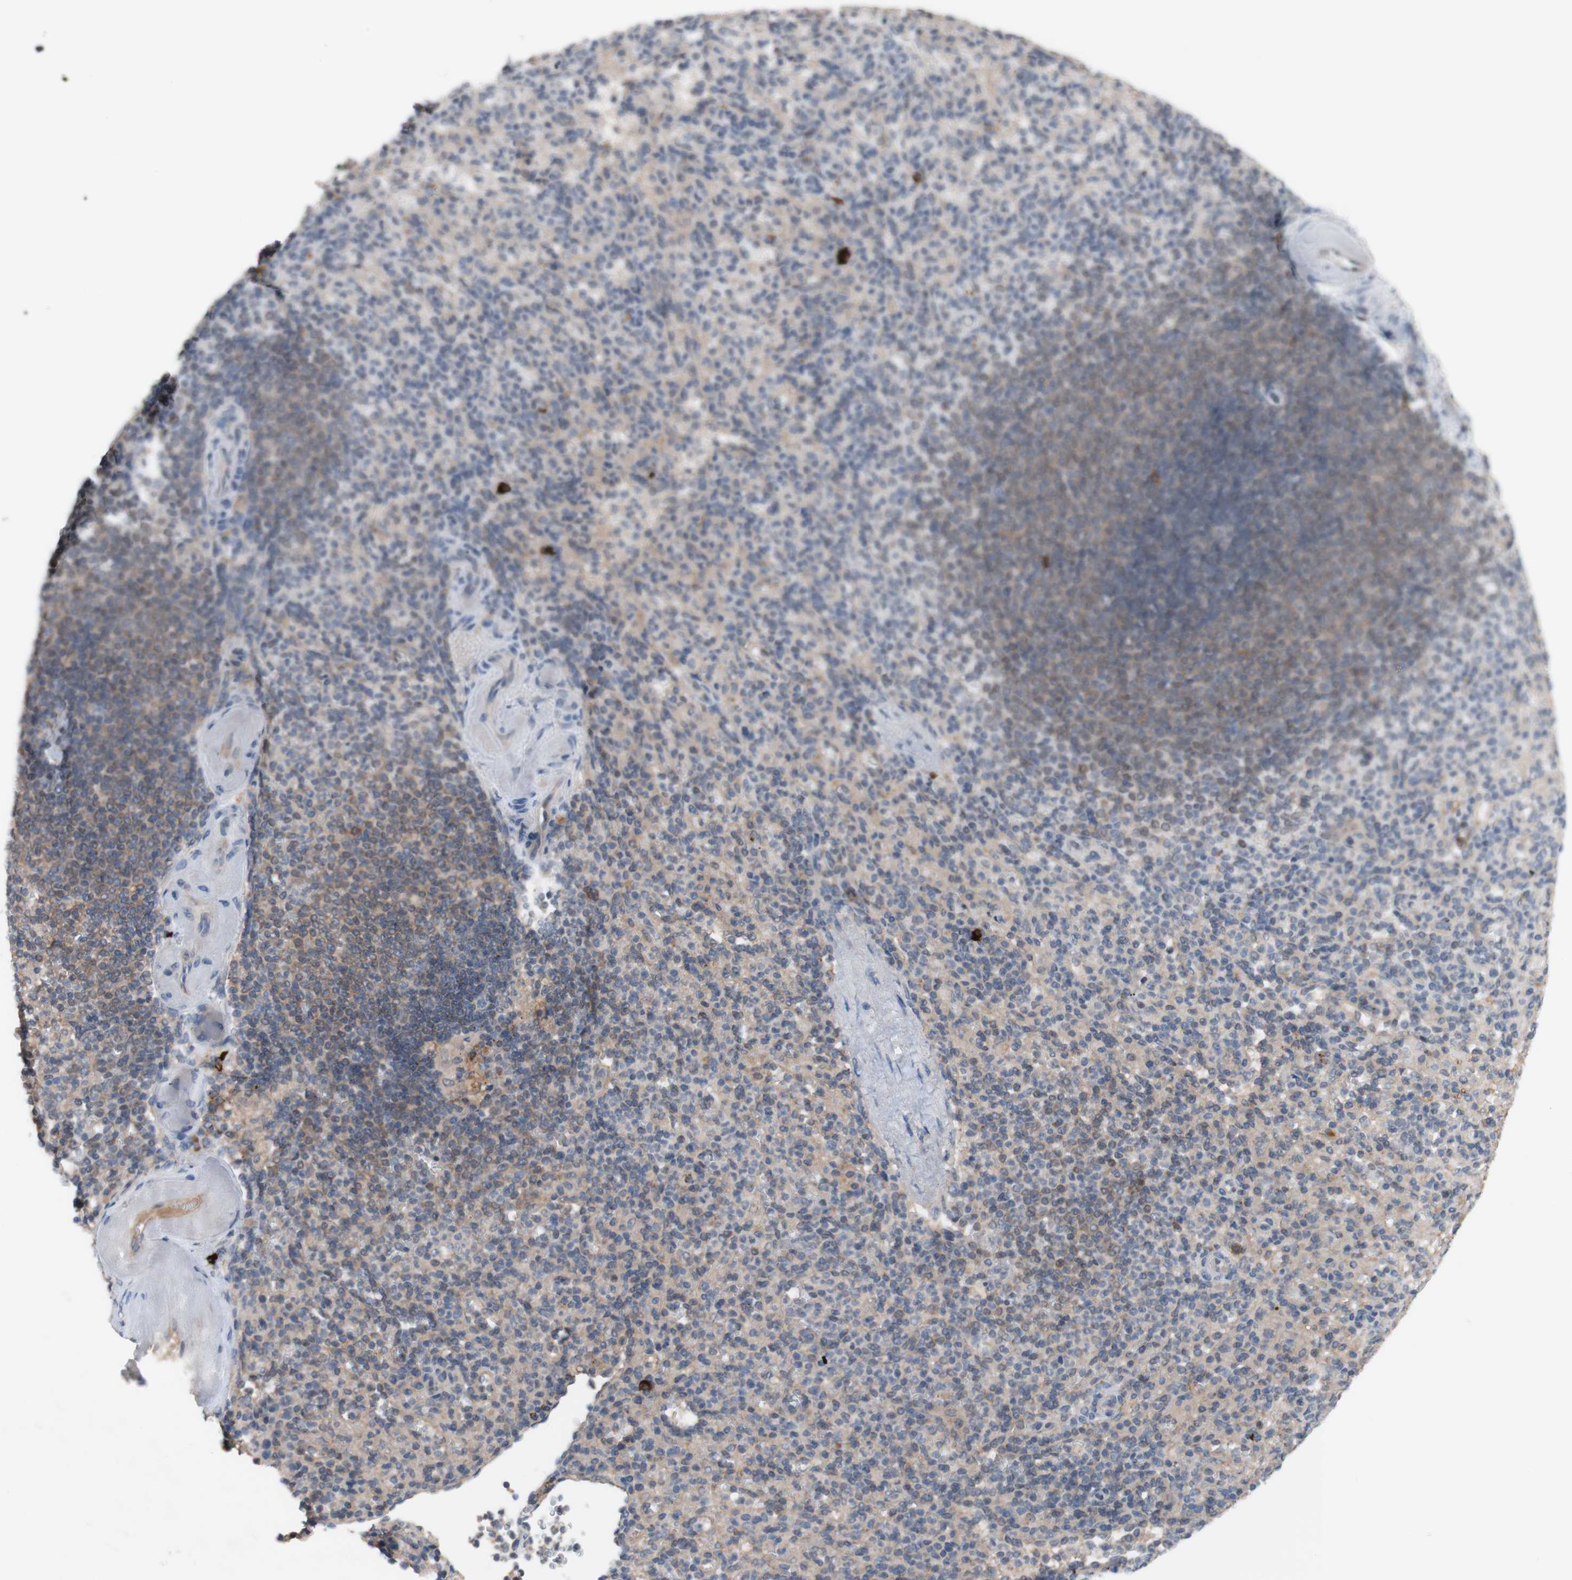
{"staining": {"intensity": "weak", "quantity": "25%-75%", "location": "cytoplasmic/membranous"}, "tissue": "spleen", "cell_type": "Cells in red pulp", "image_type": "normal", "snomed": [{"axis": "morphology", "description": "Normal tissue, NOS"}, {"axis": "topography", "description": "Spleen"}], "caption": "Immunohistochemical staining of benign spleen reveals 25%-75% levels of weak cytoplasmic/membranous protein expression in approximately 25%-75% of cells in red pulp. Immunohistochemistry stains the protein of interest in brown and the nuclei are stained blue.", "gene": "PEX2", "patient": {"sex": "female", "age": 74}}